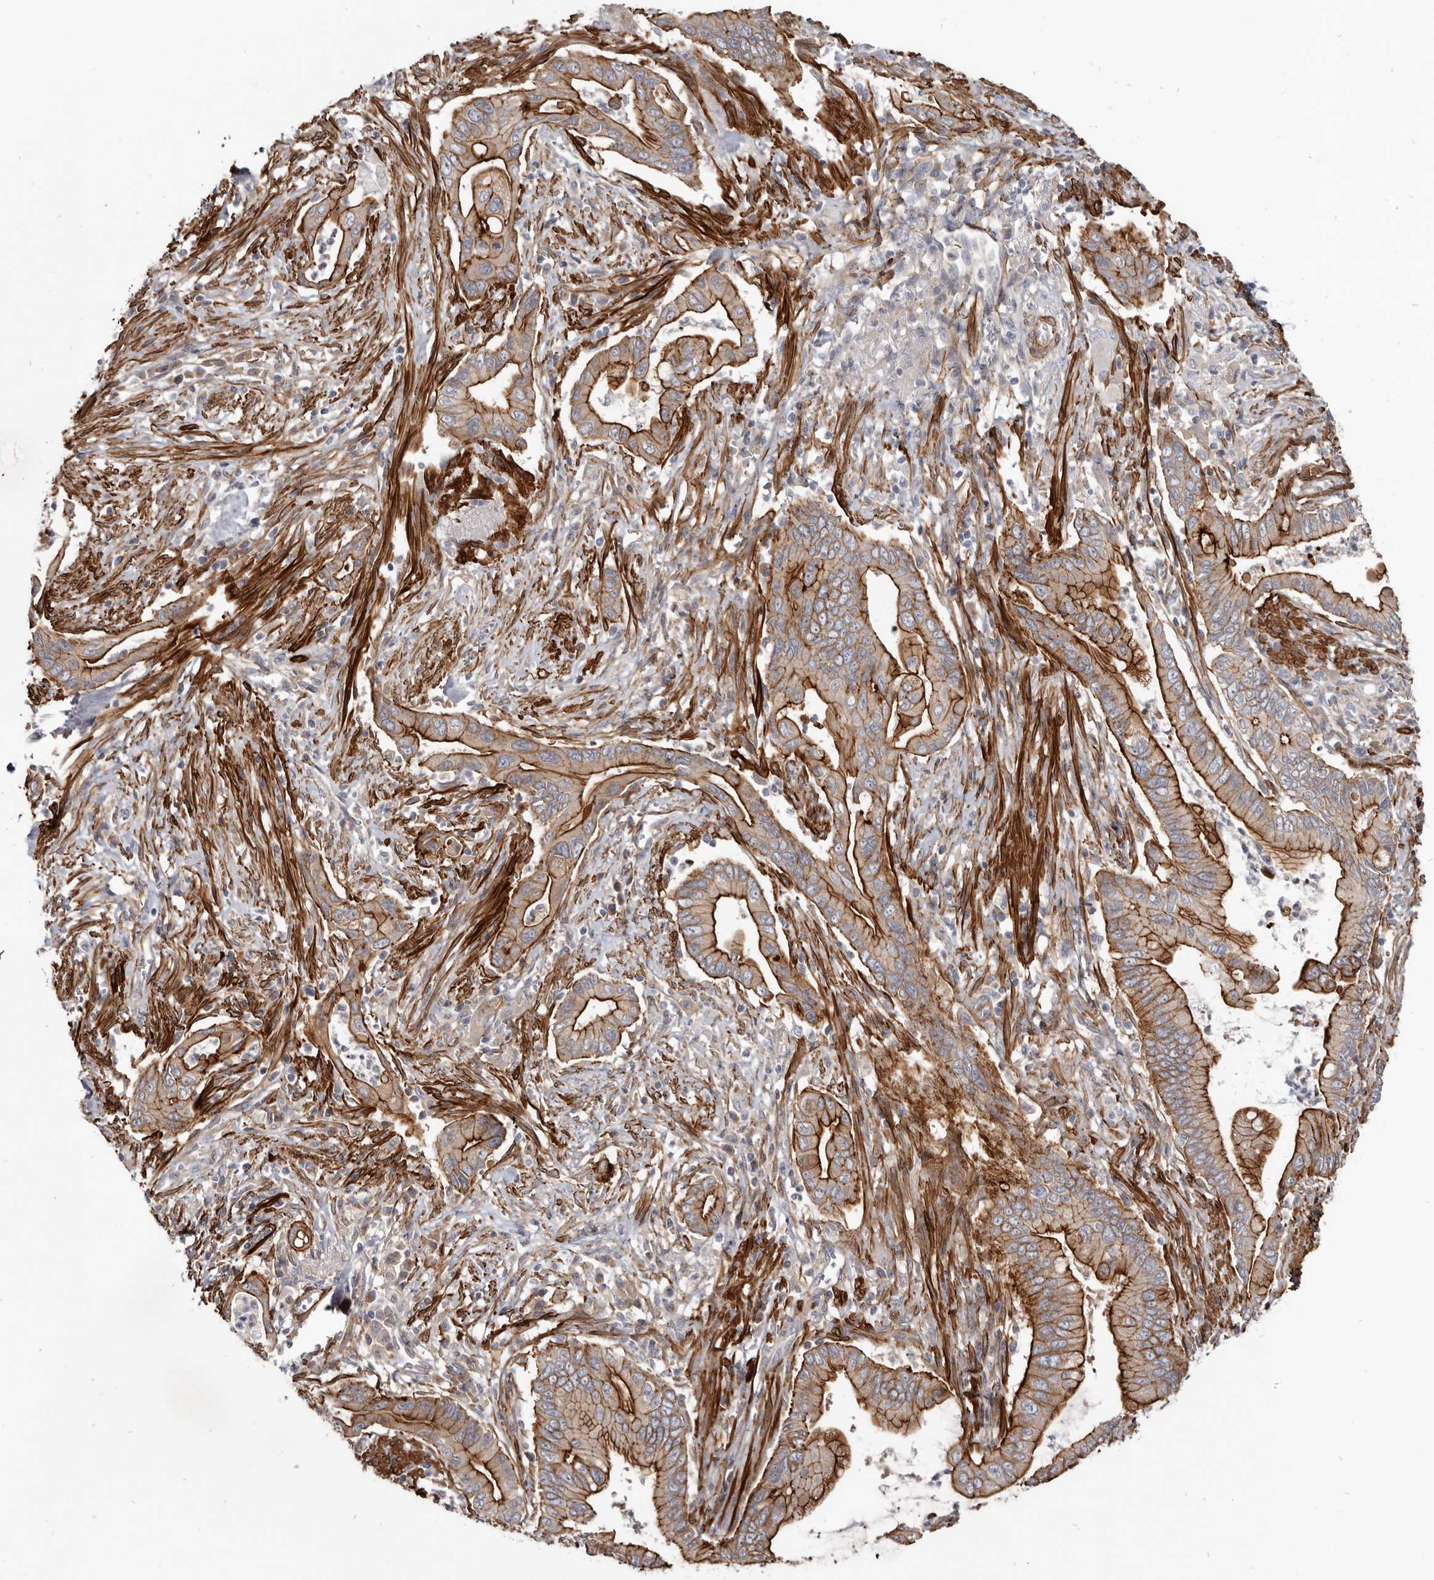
{"staining": {"intensity": "strong", "quantity": ">75%", "location": "cytoplasmic/membranous"}, "tissue": "pancreatic cancer", "cell_type": "Tumor cells", "image_type": "cancer", "snomed": [{"axis": "morphology", "description": "Adenocarcinoma, NOS"}, {"axis": "topography", "description": "Pancreas"}], "caption": "A brown stain labels strong cytoplasmic/membranous staining of a protein in pancreatic adenocarcinoma tumor cells. (Brightfield microscopy of DAB IHC at high magnification).", "gene": "CGN", "patient": {"sex": "male", "age": 78}}